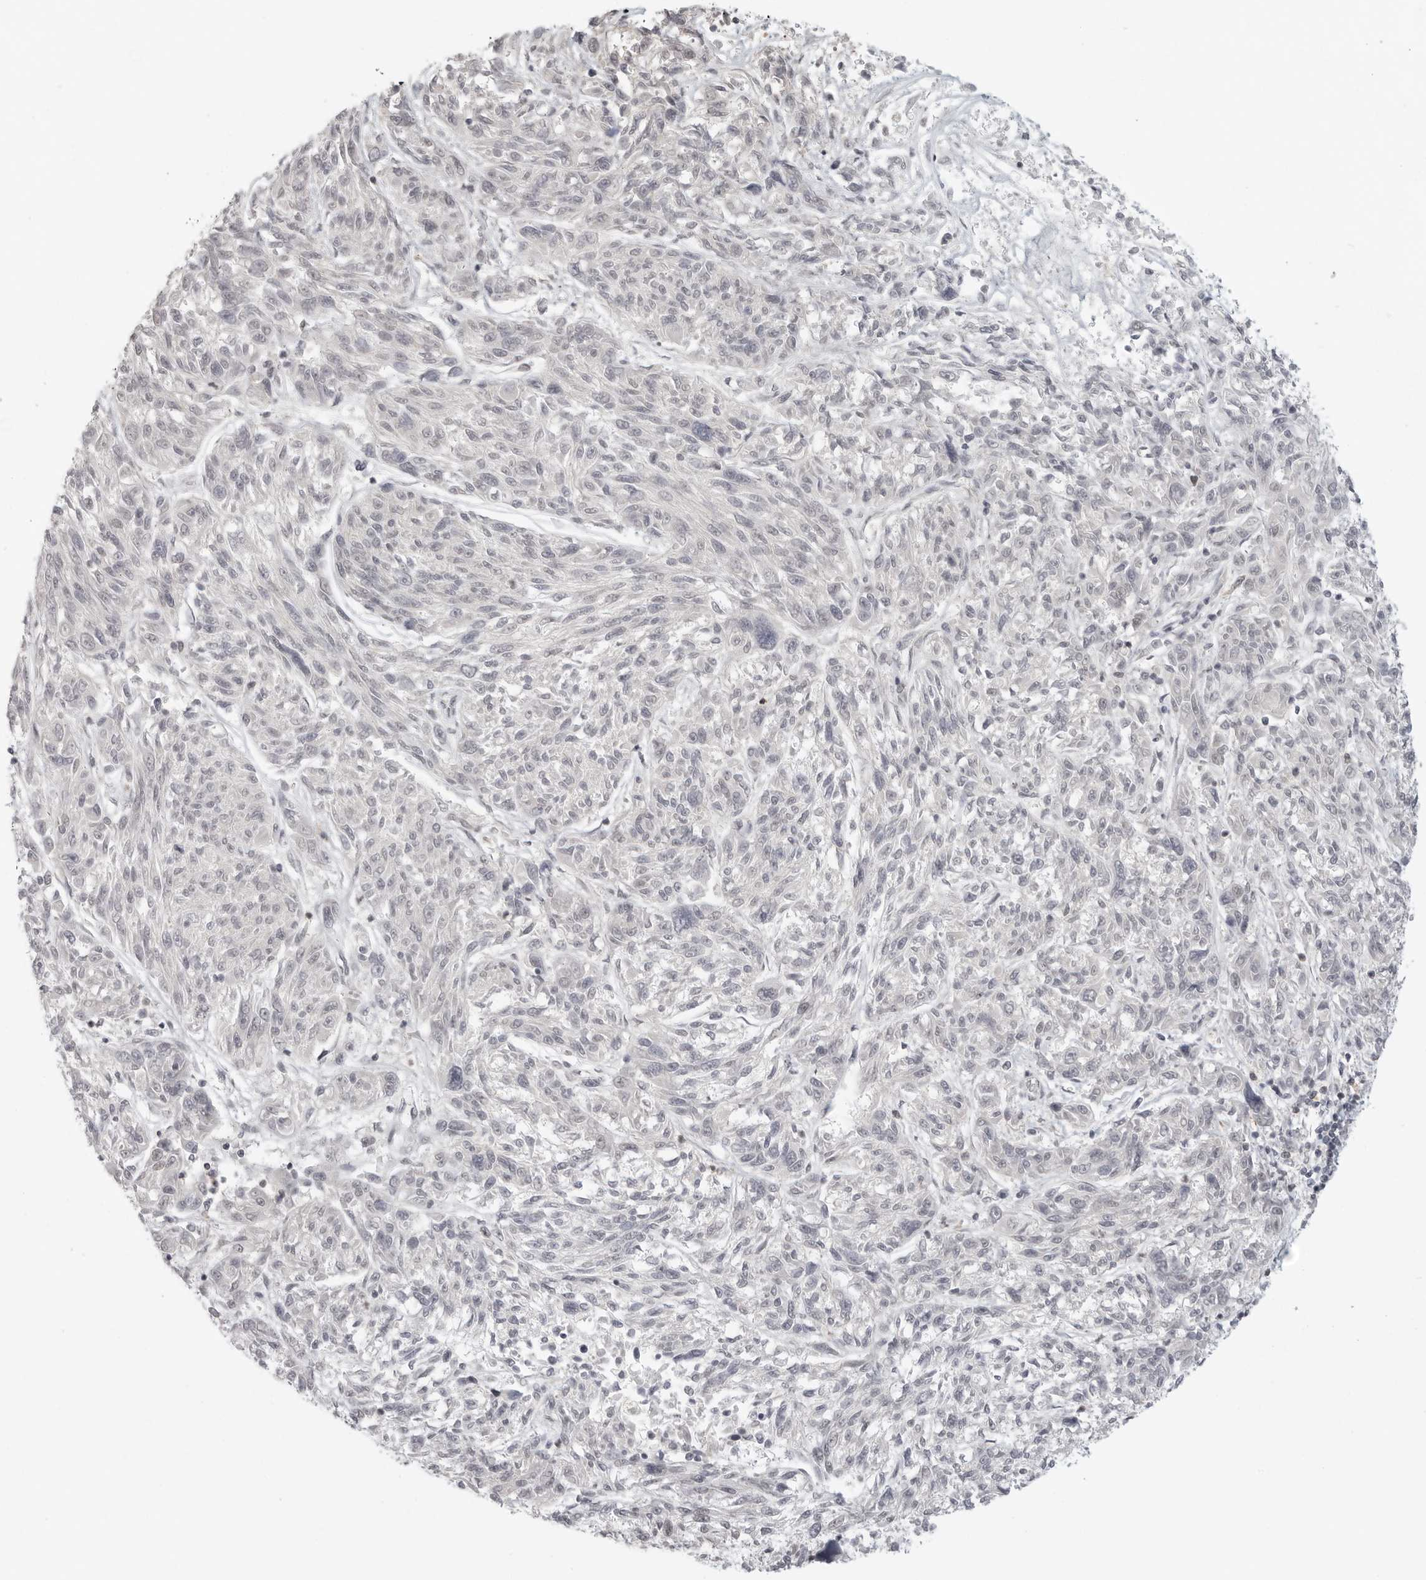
{"staining": {"intensity": "negative", "quantity": "none", "location": "none"}, "tissue": "melanoma", "cell_type": "Tumor cells", "image_type": "cancer", "snomed": [{"axis": "morphology", "description": "Malignant melanoma, NOS"}, {"axis": "topography", "description": "Skin"}], "caption": "Micrograph shows no significant protein expression in tumor cells of malignant melanoma. (DAB IHC visualized using brightfield microscopy, high magnification).", "gene": "SH3KBP1", "patient": {"sex": "male", "age": 53}}